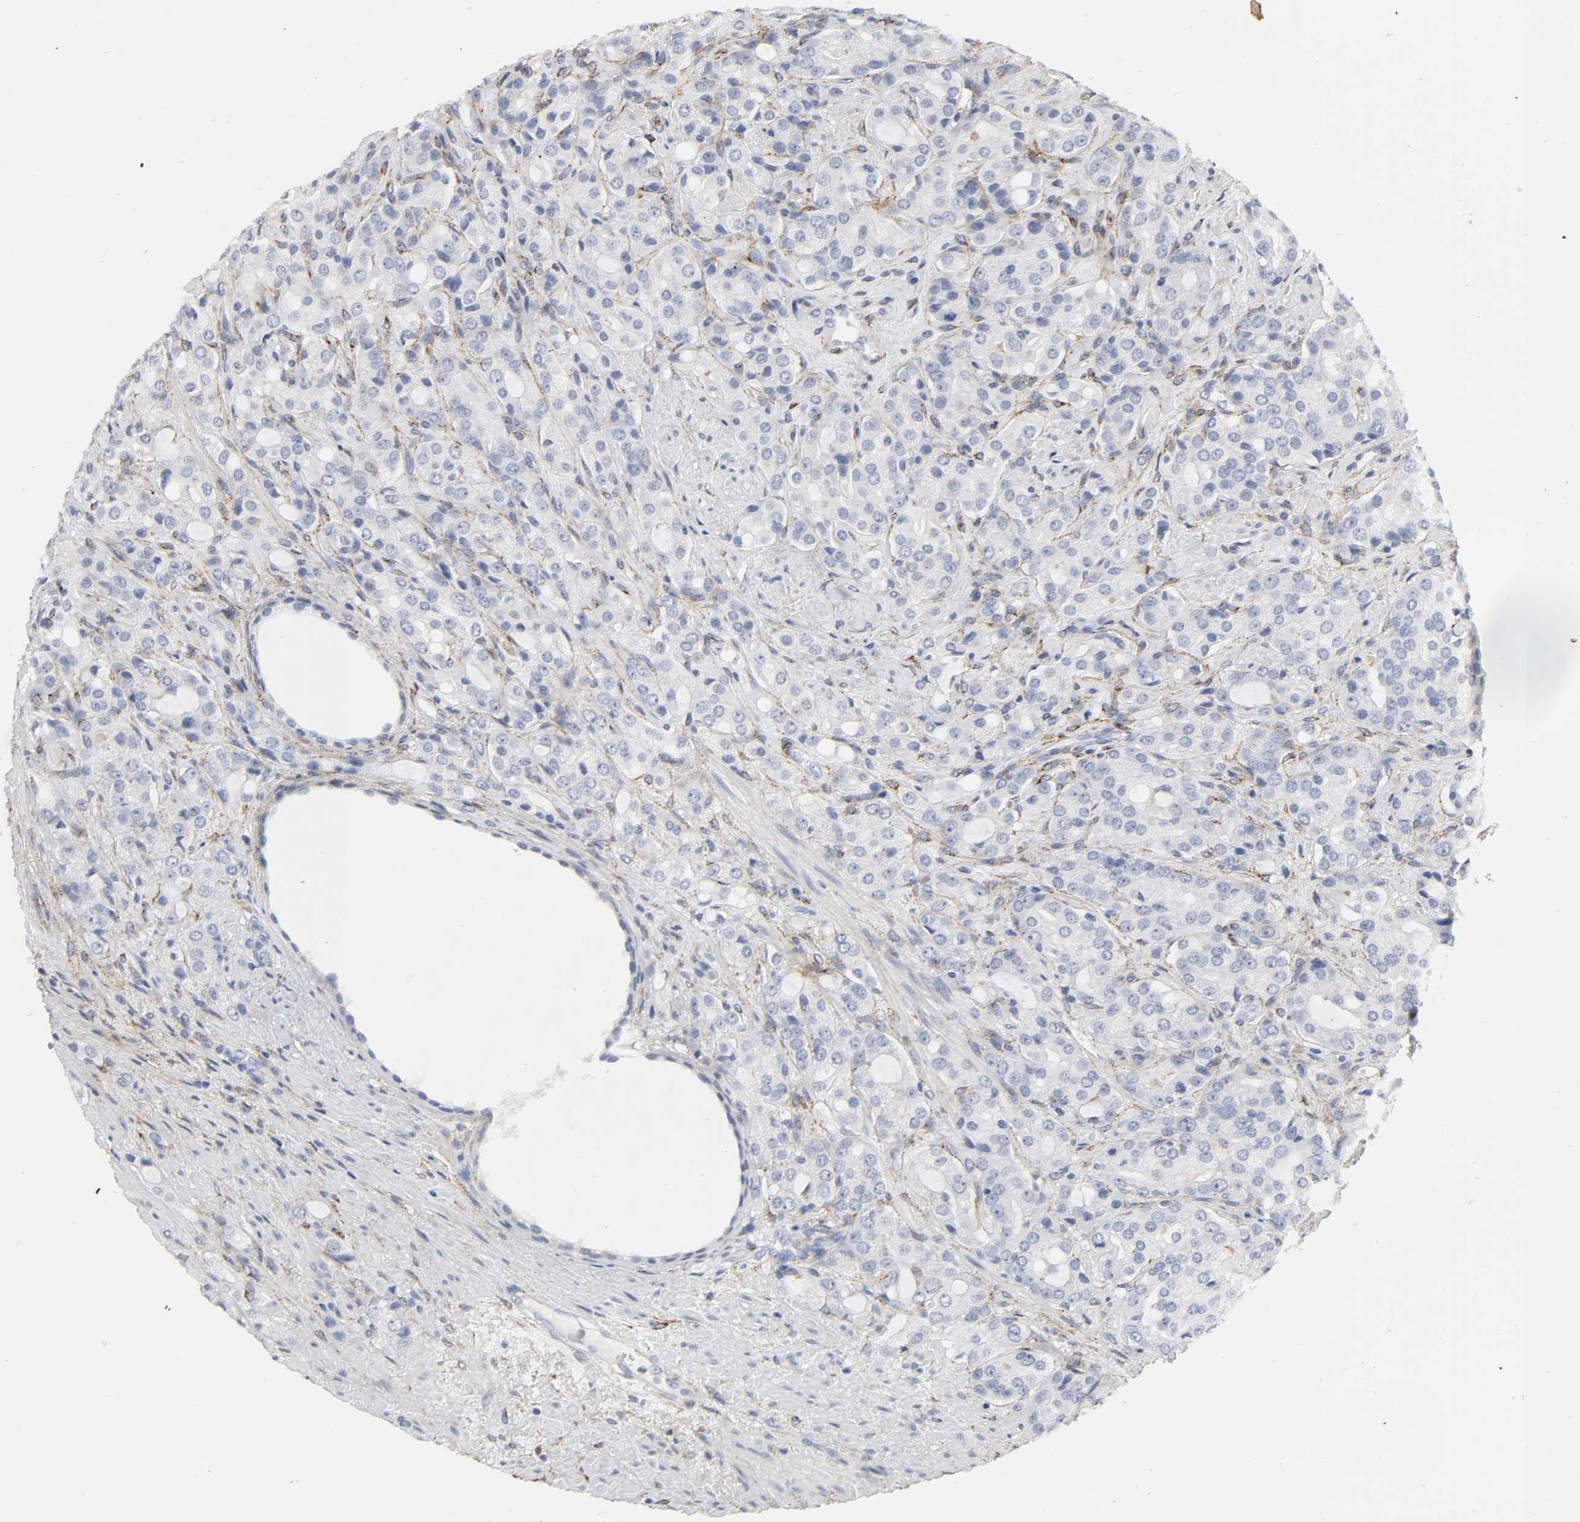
{"staining": {"intensity": "negative", "quantity": "none", "location": "none"}, "tissue": "prostate cancer", "cell_type": "Tumor cells", "image_type": "cancer", "snomed": [{"axis": "morphology", "description": "Adenocarcinoma, High grade"}, {"axis": "topography", "description": "Prostate"}], "caption": "Human prostate high-grade adenocarcinoma stained for a protein using immunohistochemistry (IHC) exhibits no positivity in tumor cells.", "gene": "LRP1", "patient": {"sex": "male", "age": 72}}